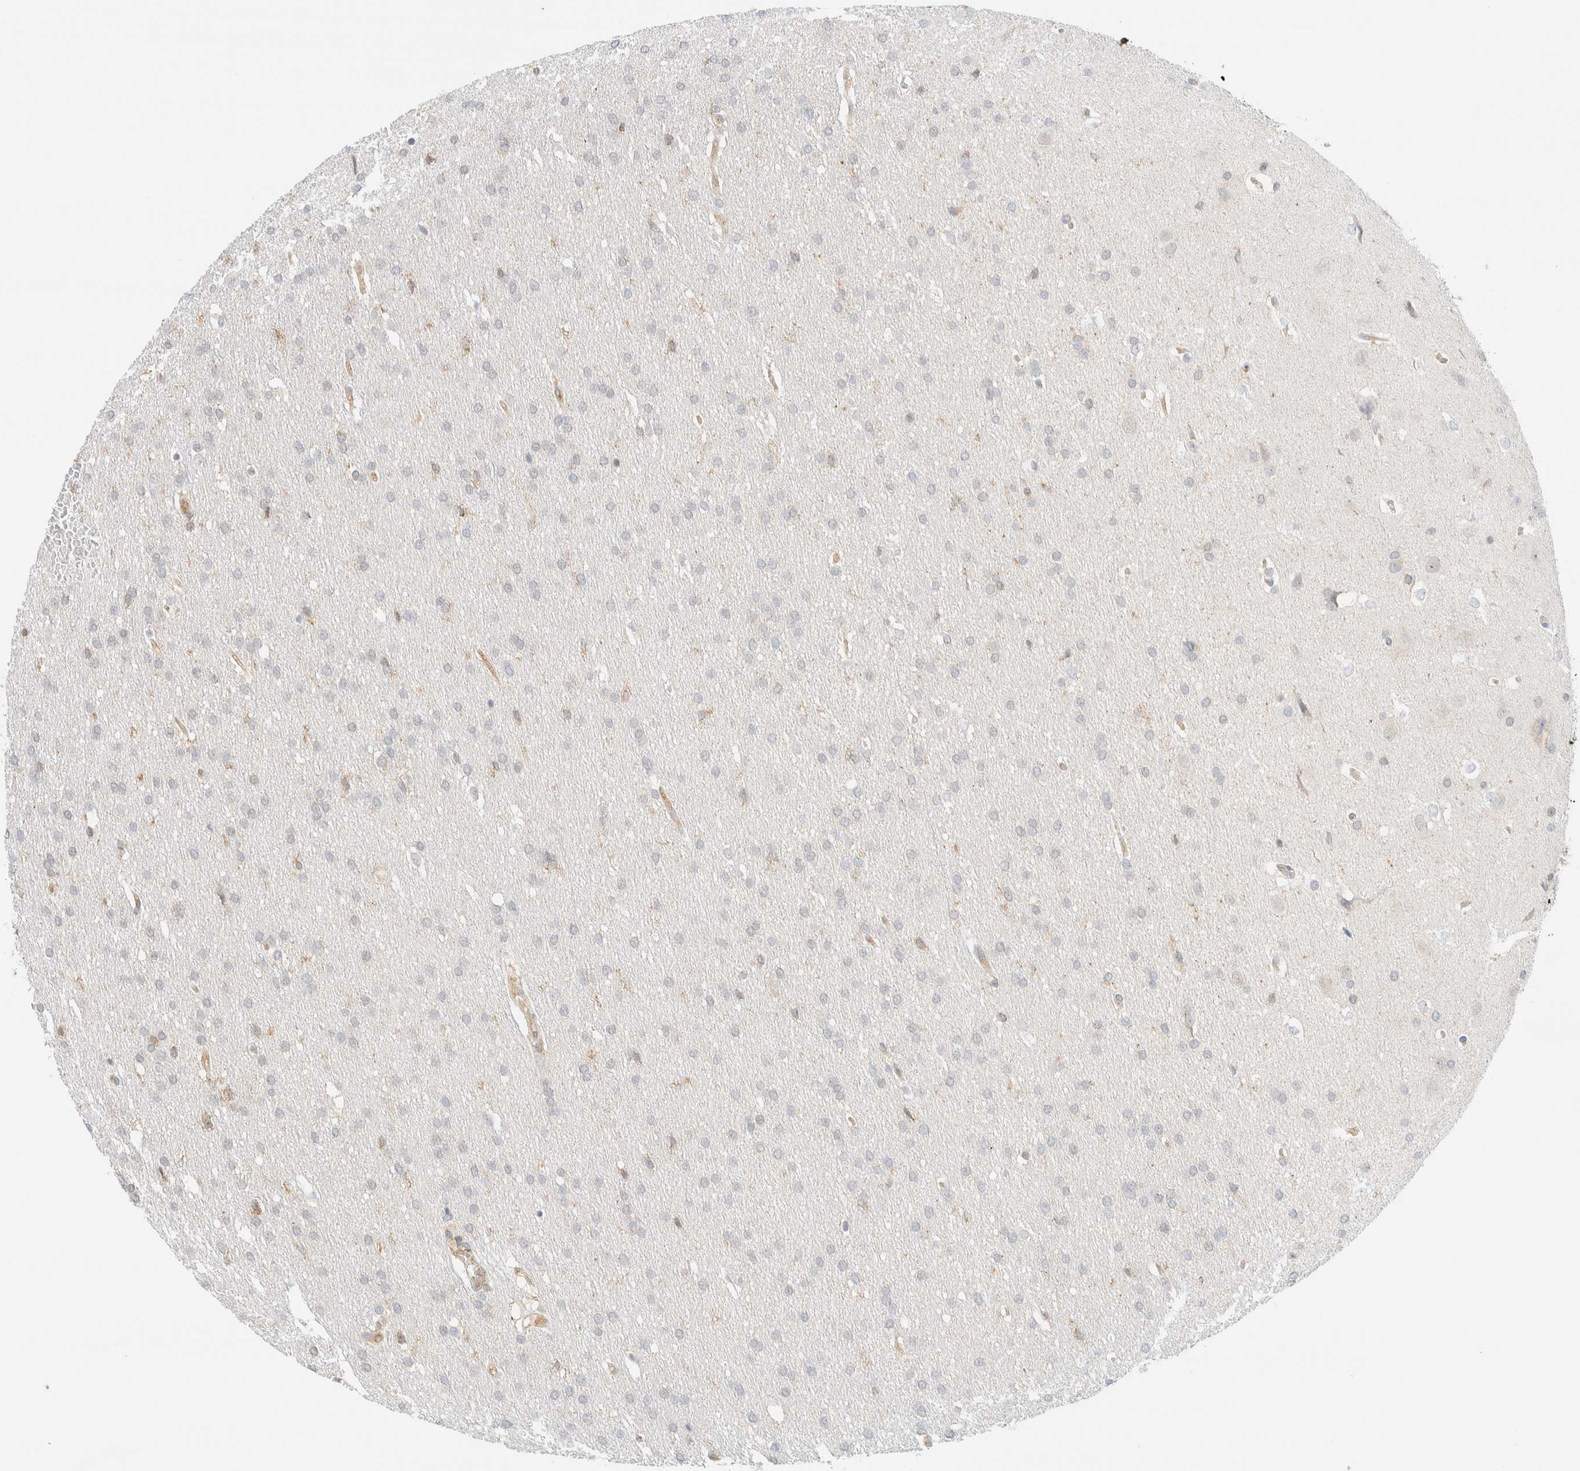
{"staining": {"intensity": "weak", "quantity": "<25%", "location": "cytoplasmic/membranous"}, "tissue": "glioma", "cell_type": "Tumor cells", "image_type": "cancer", "snomed": [{"axis": "morphology", "description": "Glioma, malignant, Low grade"}, {"axis": "topography", "description": "Brain"}], "caption": "Low-grade glioma (malignant) was stained to show a protein in brown. There is no significant staining in tumor cells. The staining is performed using DAB (3,3'-diaminobenzidine) brown chromogen with nuclei counter-stained in using hematoxylin.", "gene": "TBC1D8B", "patient": {"sex": "female", "age": 37}}